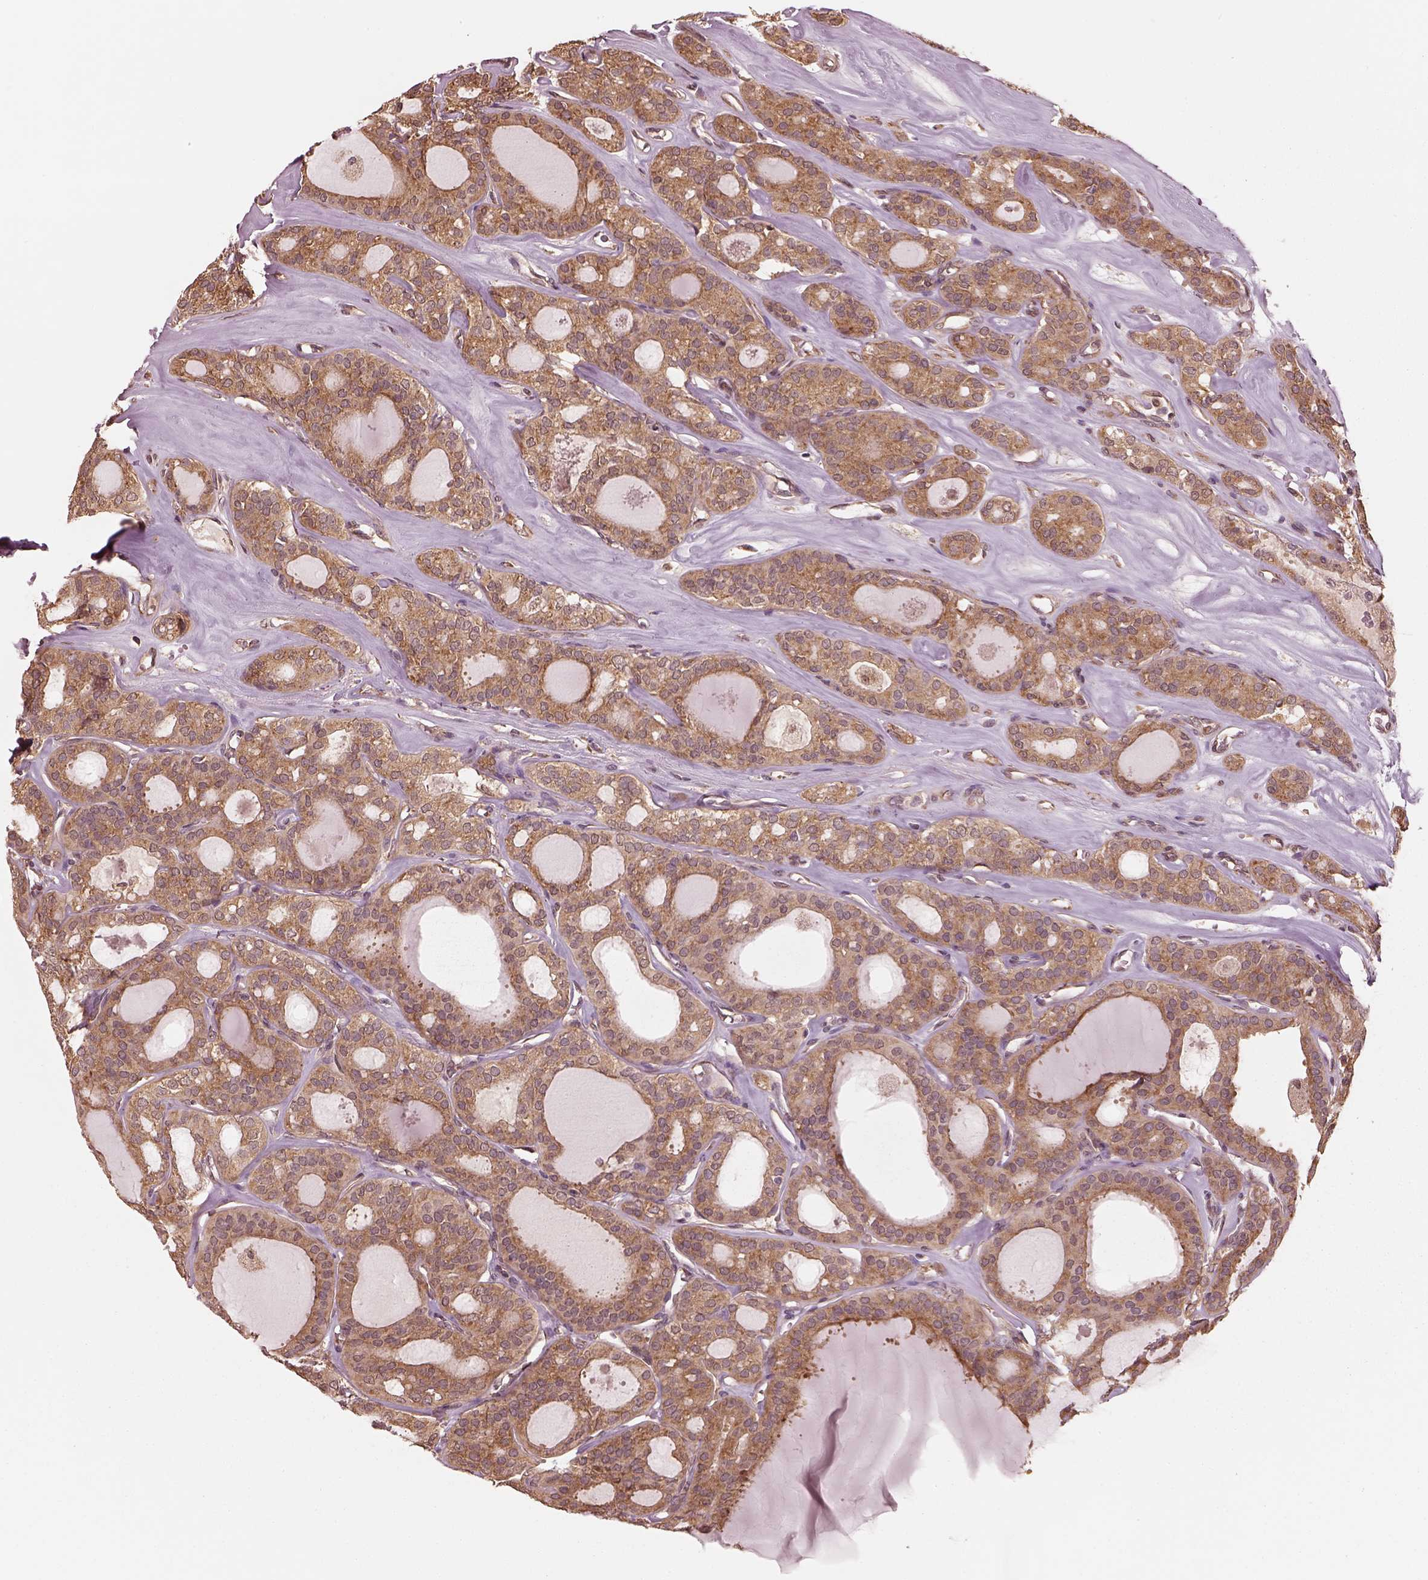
{"staining": {"intensity": "moderate", "quantity": ">75%", "location": "cytoplasmic/membranous"}, "tissue": "thyroid cancer", "cell_type": "Tumor cells", "image_type": "cancer", "snomed": [{"axis": "morphology", "description": "Follicular adenoma carcinoma, NOS"}, {"axis": "topography", "description": "Thyroid gland"}], "caption": "IHC image of neoplastic tissue: human follicular adenoma carcinoma (thyroid) stained using IHC displays medium levels of moderate protein expression localized specifically in the cytoplasmic/membranous of tumor cells, appearing as a cytoplasmic/membranous brown color.", "gene": "RPS5", "patient": {"sex": "male", "age": 75}}